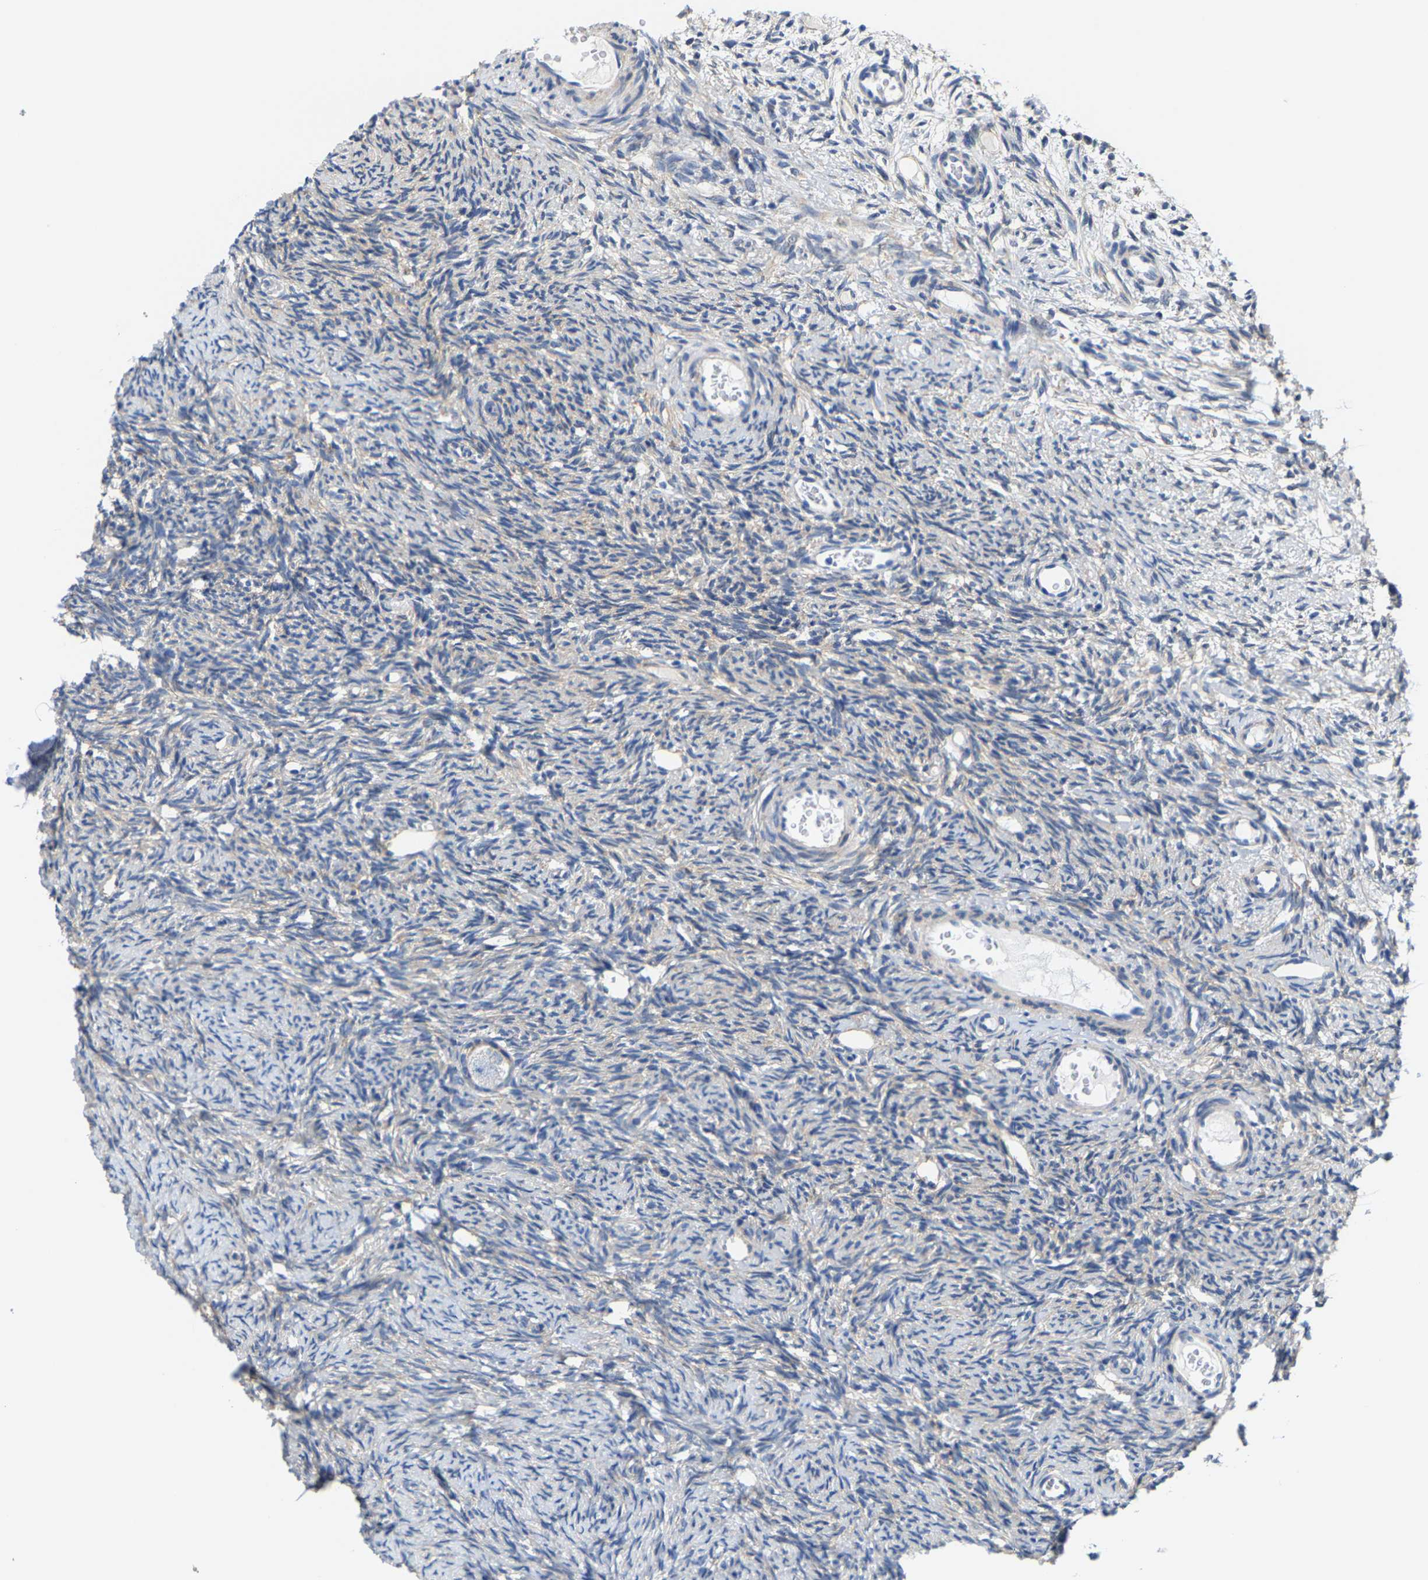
{"staining": {"intensity": "weak", "quantity": "<25%", "location": "cytoplasmic/membranous"}, "tissue": "ovary", "cell_type": "Follicle cells", "image_type": "normal", "snomed": [{"axis": "morphology", "description": "Normal tissue, NOS"}, {"axis": "topography", "description": "Ovary"}], "caption": "An image of ovary stained for a protein shows no brown staining in follicle cells.", "gene": "DSCAM", "patient": {"sex": "female", "age": 33}}